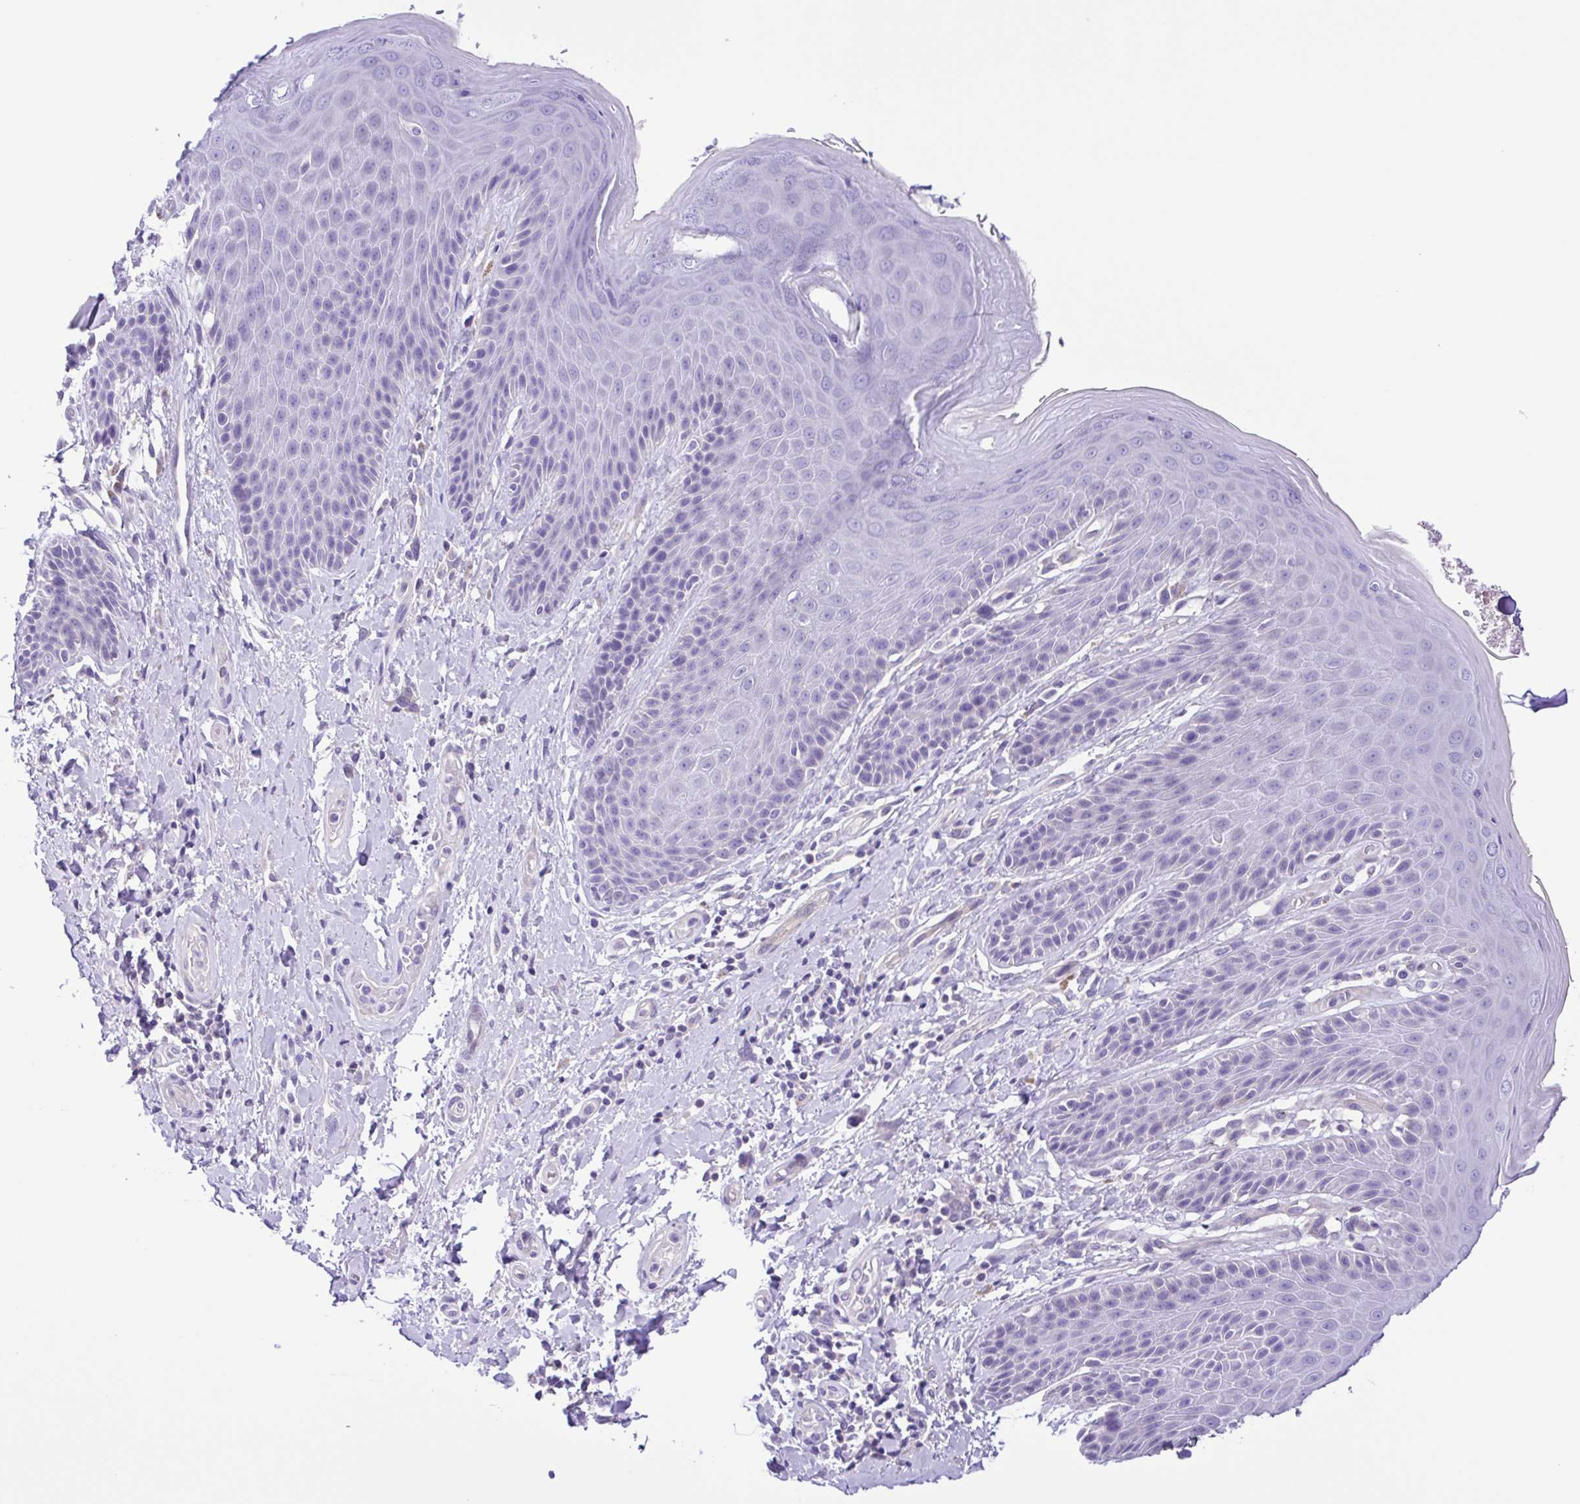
{"staining": {"intensity": "negative", "quantity": "none", "location": "none"}, "tissue": "skin", "cell_type": "Epidermal cells", "image_type": "normal", "snomed": [{"axis": "morphology", "description": "Normal tissue, NOS"}, {"axis": "topography", "description": "Anal"}, {"axis": "topography", "description": "Peripheral nerve tissue"}], "caption": "IHC micrograph of normal human skin stained for a protein (brown), which demonstrates no positivity in epidermal cells. (Immunohistochemistry, brightfield microscopy, high magnification).", "gene": "ISM2", "patient": {"sex": "male", "age": 51}}